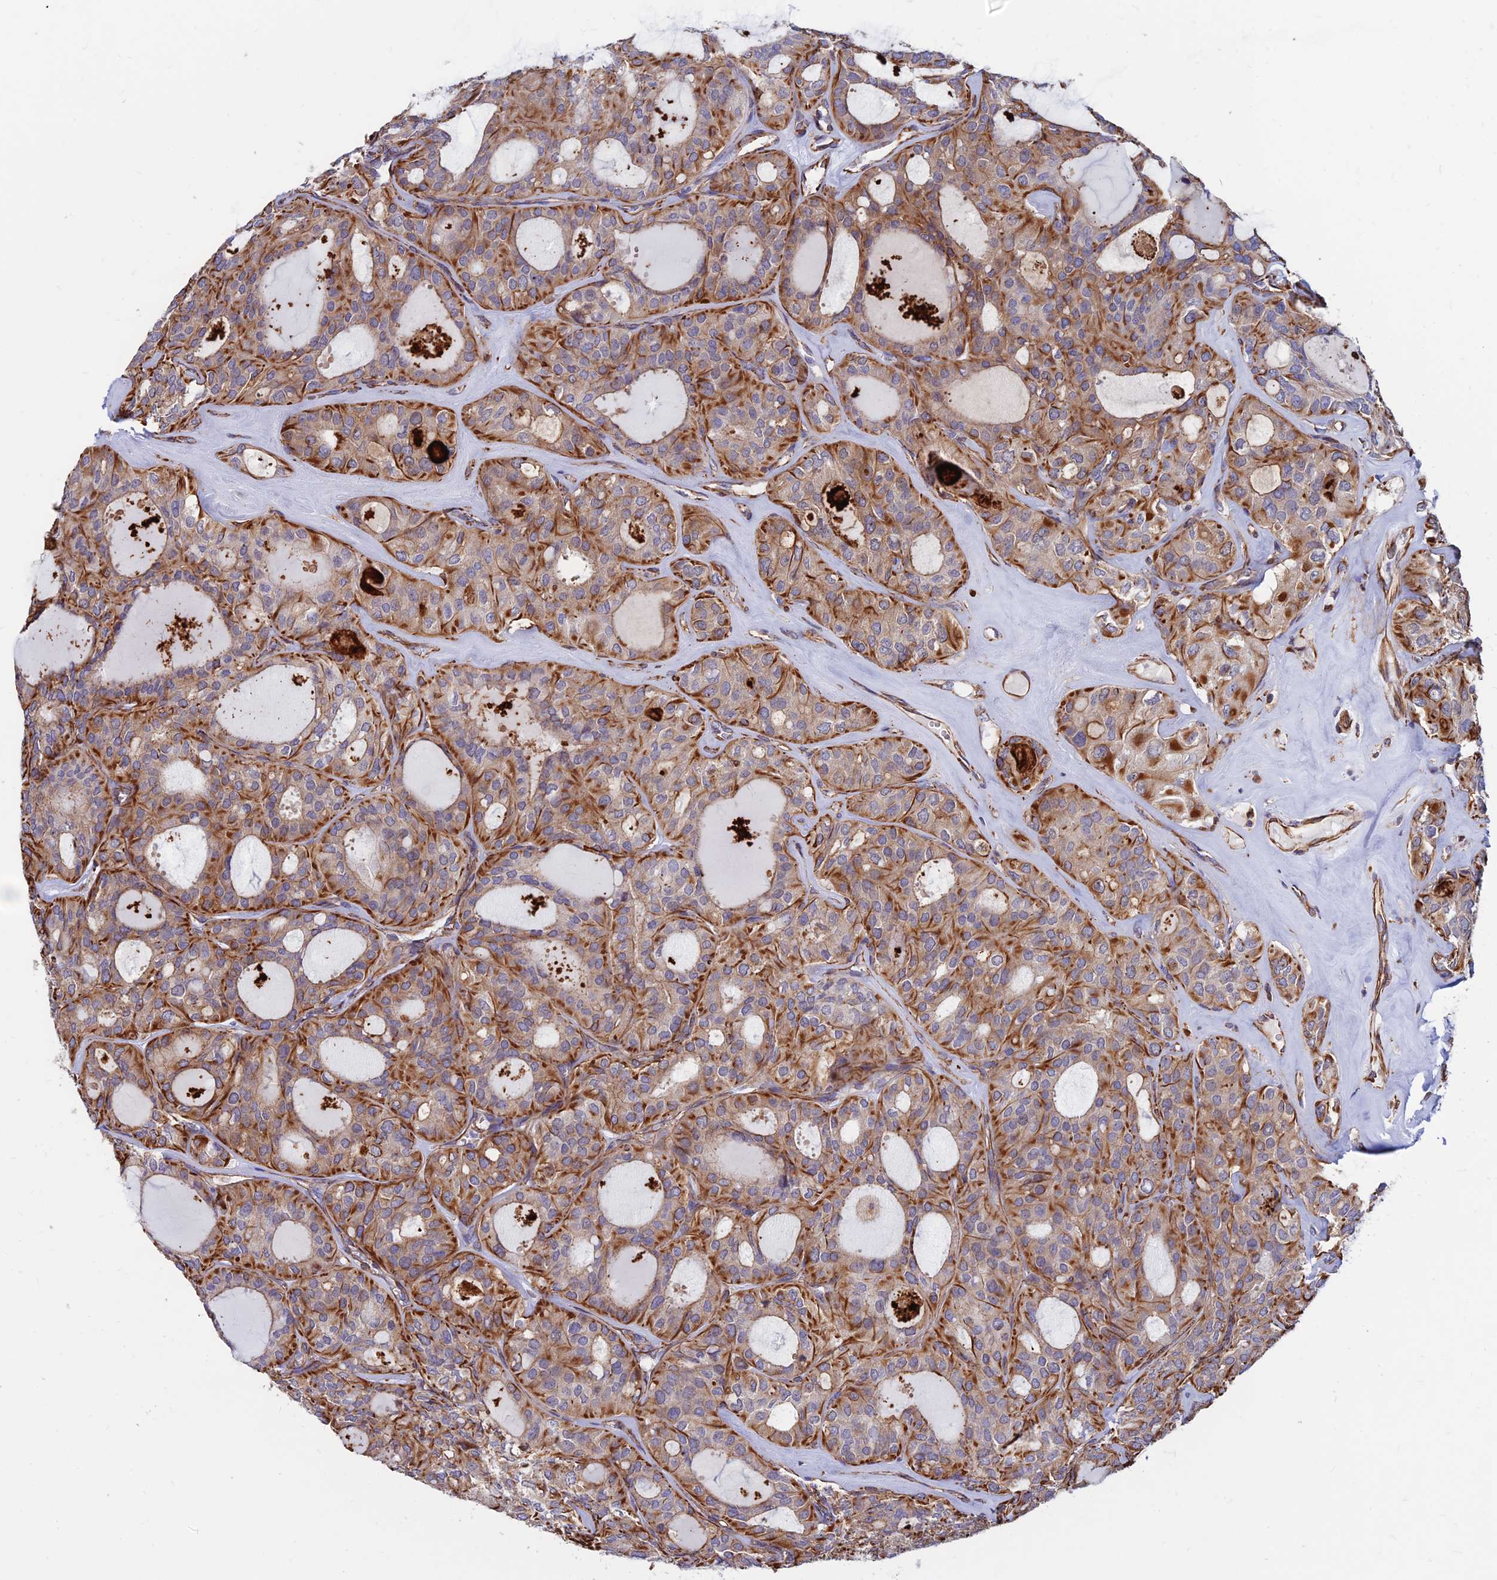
{"staining": {"intensity": "moderate", "quantity": ">75%", "location": "cytoplasmic/membranous"}, "tissue": "thyroid cancer", "cell_type": "Tumor cells", "image_type": "cancer", "snomed": [{"axis": "morphology", "description": "Follicular adenoma carcinoma, NOS"}, {"axis": "topography", "description": "Thyroid gland"}], "caption": "A micrograph of human thyroid follicular adenoma carcinoma stained for a protein reveals moderate cytoplasmic/membranous brown staining in tumor cells. (Brightfield microscopy of DAB IHC at high magnification).", "gene": "CDK18", "patient": {"sex": "male", "age": 75}}